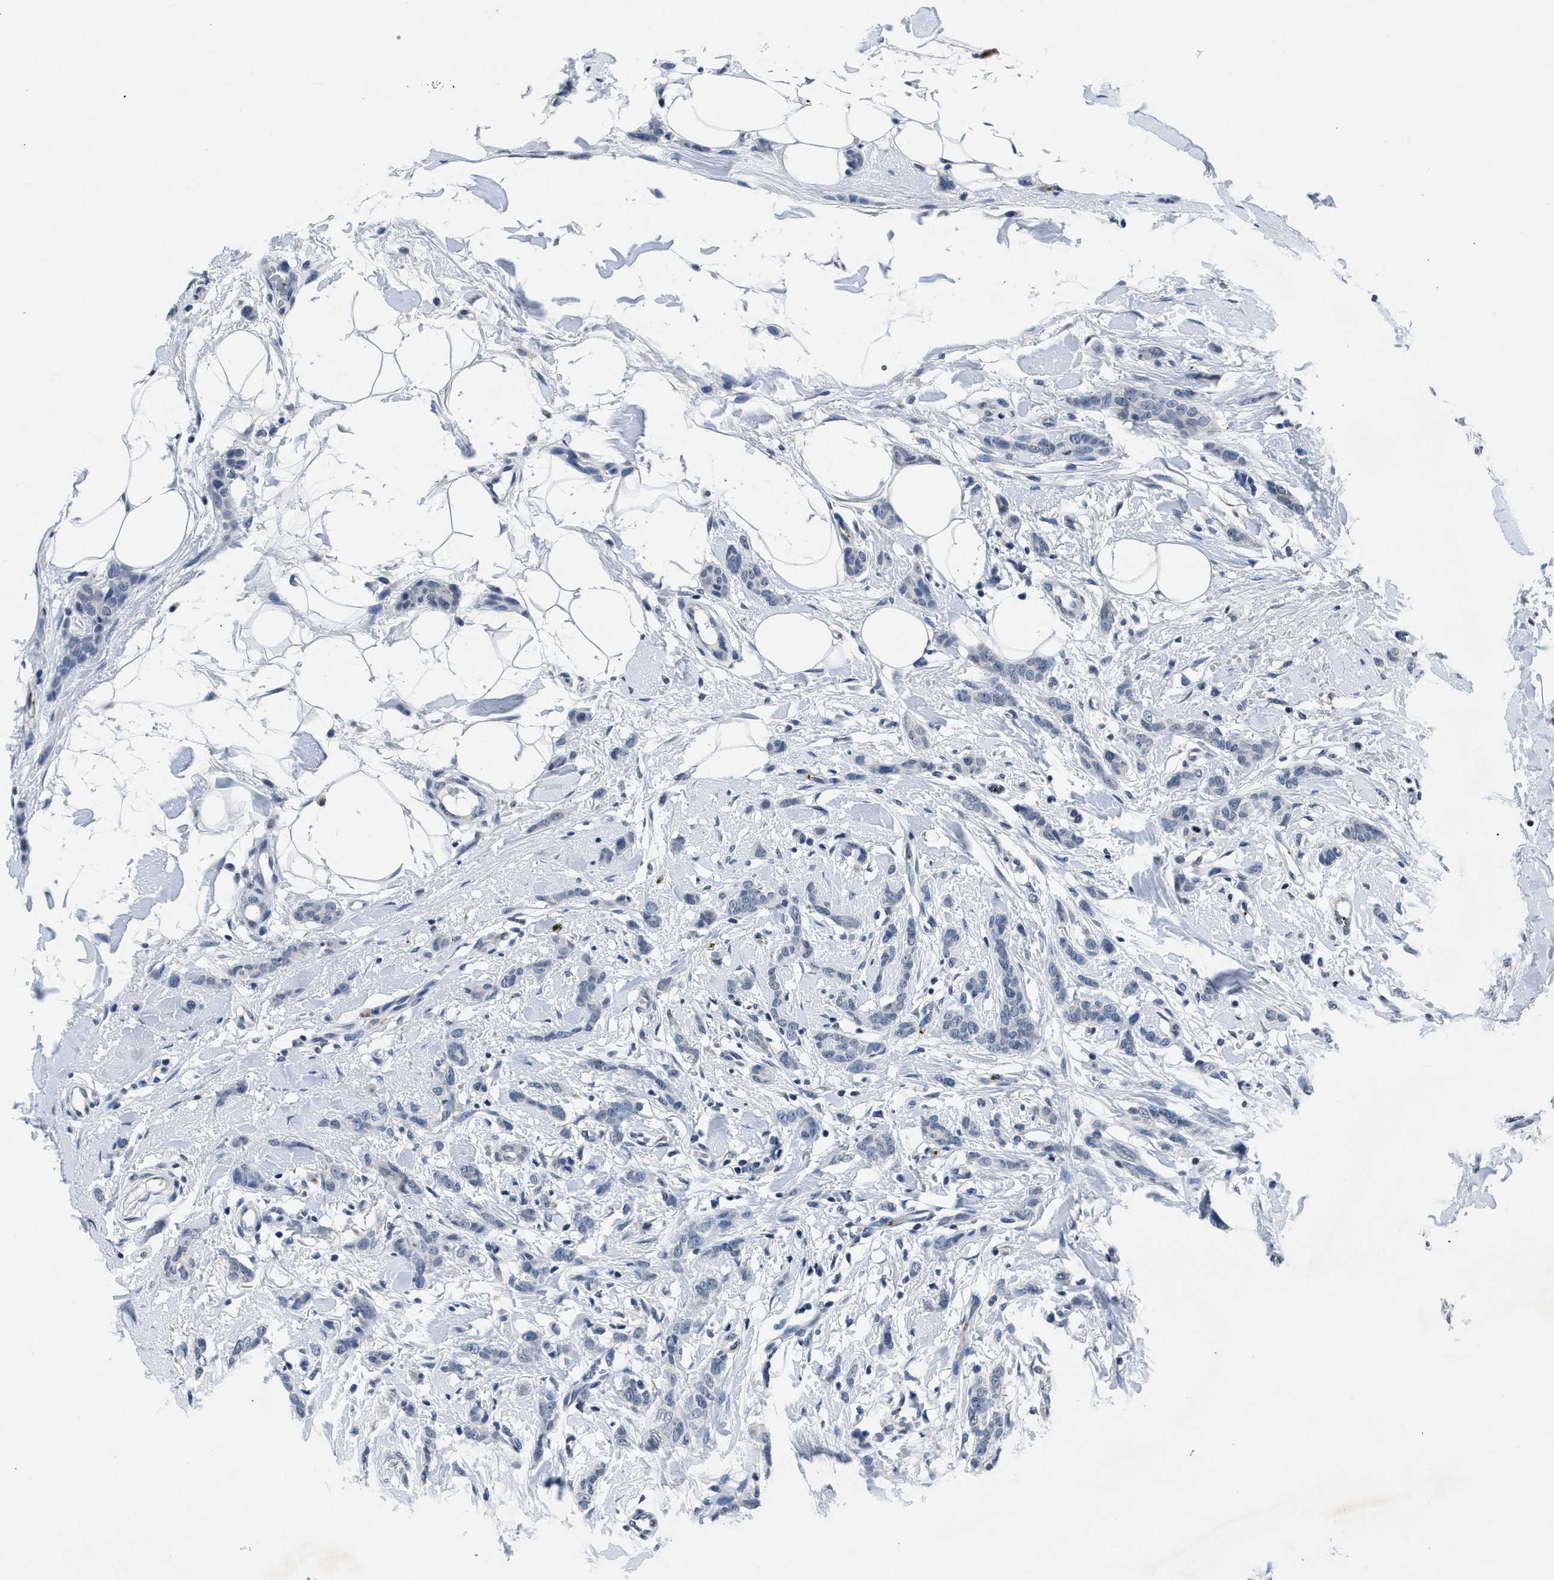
{"staining": {"intensity": "negative", "quantity": "none", "location": "none"}, "tissue": "breast cancer", "cell_type": "Tumor cells", "image_type": "cancer", "snomed": [{"axis": "morphology", "description": "Lobular carcinoma"}, {"axis": "topography", "description": "Skin"}, {"axis": "topography", "description": "Breast"}], "caption": "Protein analysis of lobular carcinoma (breast) exhibits no significant expression in tumor cells. (DAB (3,3'-diaminobenzidine) IHC, high magnification).", "gene": "ITGA2B", "patient": {"sex": "female", "age": 46}}